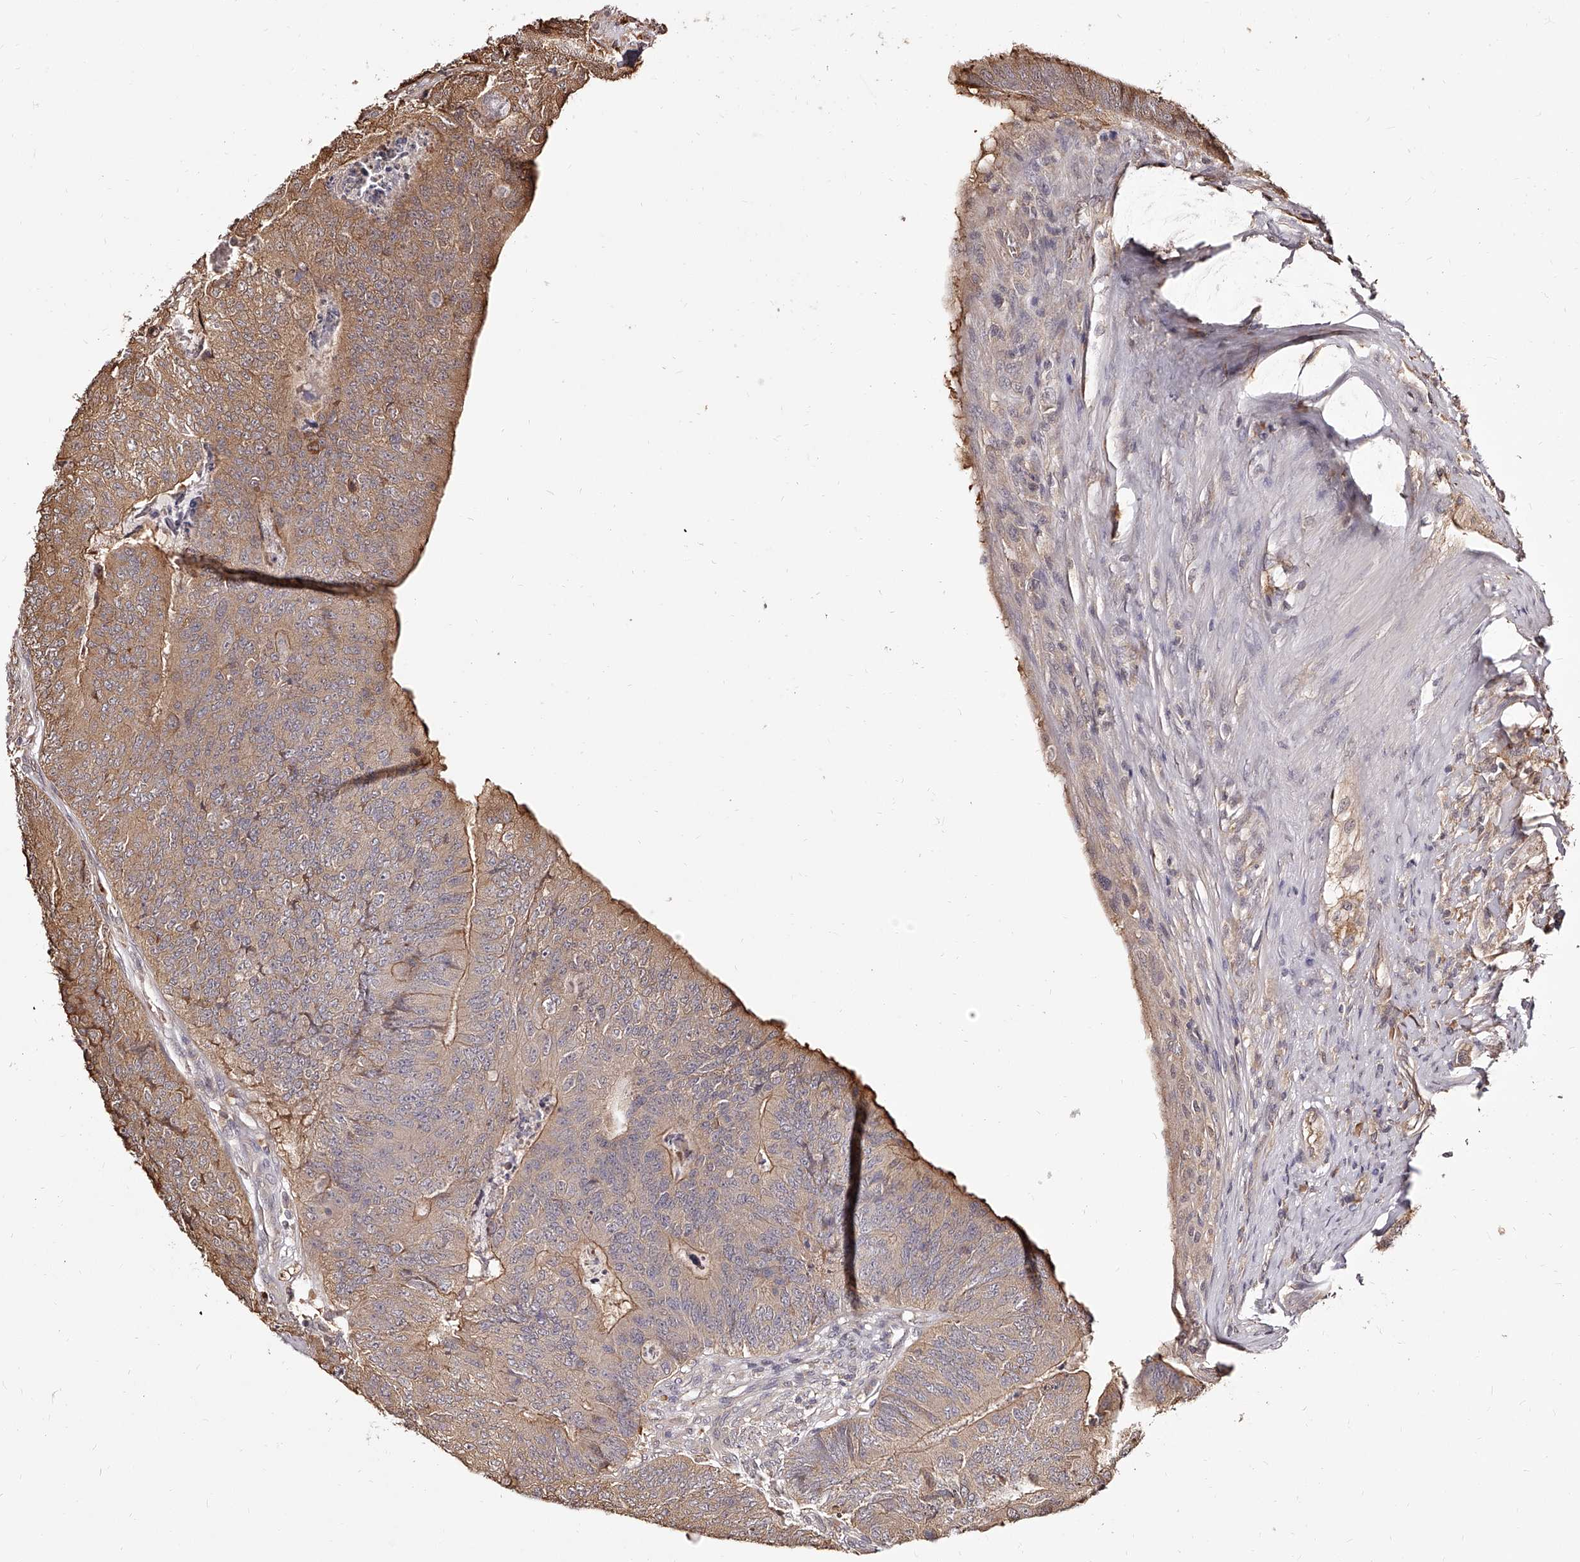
{"staining": {"intensity": "moderate", "quantity": ">75%", "location": "cytoplasmic/membranous"}, "tissue": "colorectal cancer", "cell_type": "Tumor cells", "image_type": "cancer", "snomed": [{"axis": "morphology", "description": "Adenocarcinoma, NOS"}, {"axis": "topography", "description": "Colon"}], "caption": "A medium amount of moderate cytoplasmic/membranous expression is seen in about >75% of tumor cells in colorectal cancer tissue.", "gene": "ZNF582", "patient": {"sex": "female", "age": 67}}